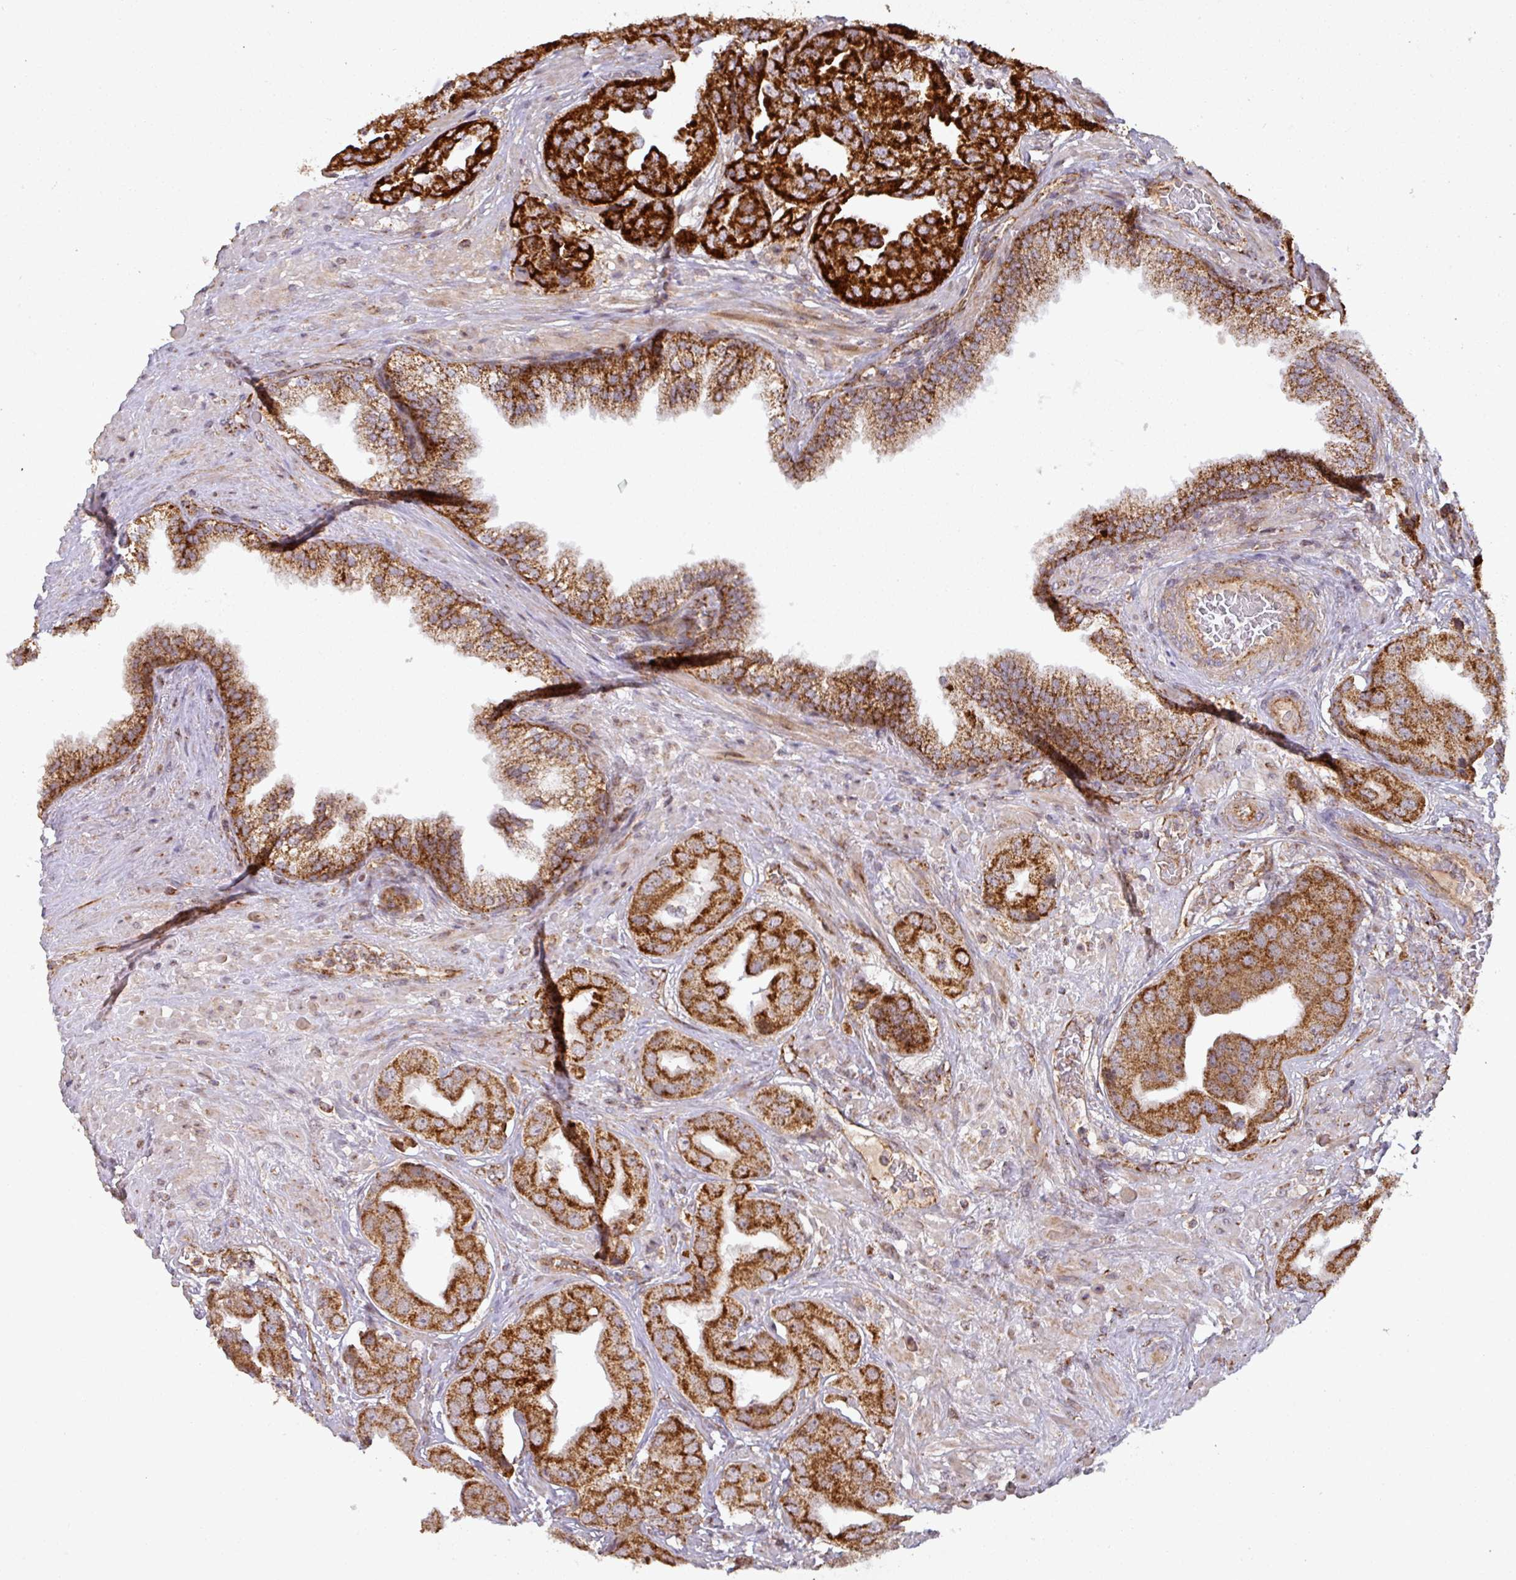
{"staining": {"intensity": "strong", "quantity": ">75%", "location": "cytoplasmic/membranous"}, "tissue": "prostate cancer", "cell_type": "Tumor cells", "image_type": "cancer", "snomed": [{"axis": "morphology", "description": "Adenocarcinoma, High grade"}, {"axis": "topography", "description": "Prostate"}], "caption": "Prostate high-grade adenocarcinoma was stained to show a protein in brown. There is high levels of strong cytoplasmic/membranous expression in about >75% of tumor cells.", "gene": "GPD2", "patient": {"sex": "male", "age": 63}}